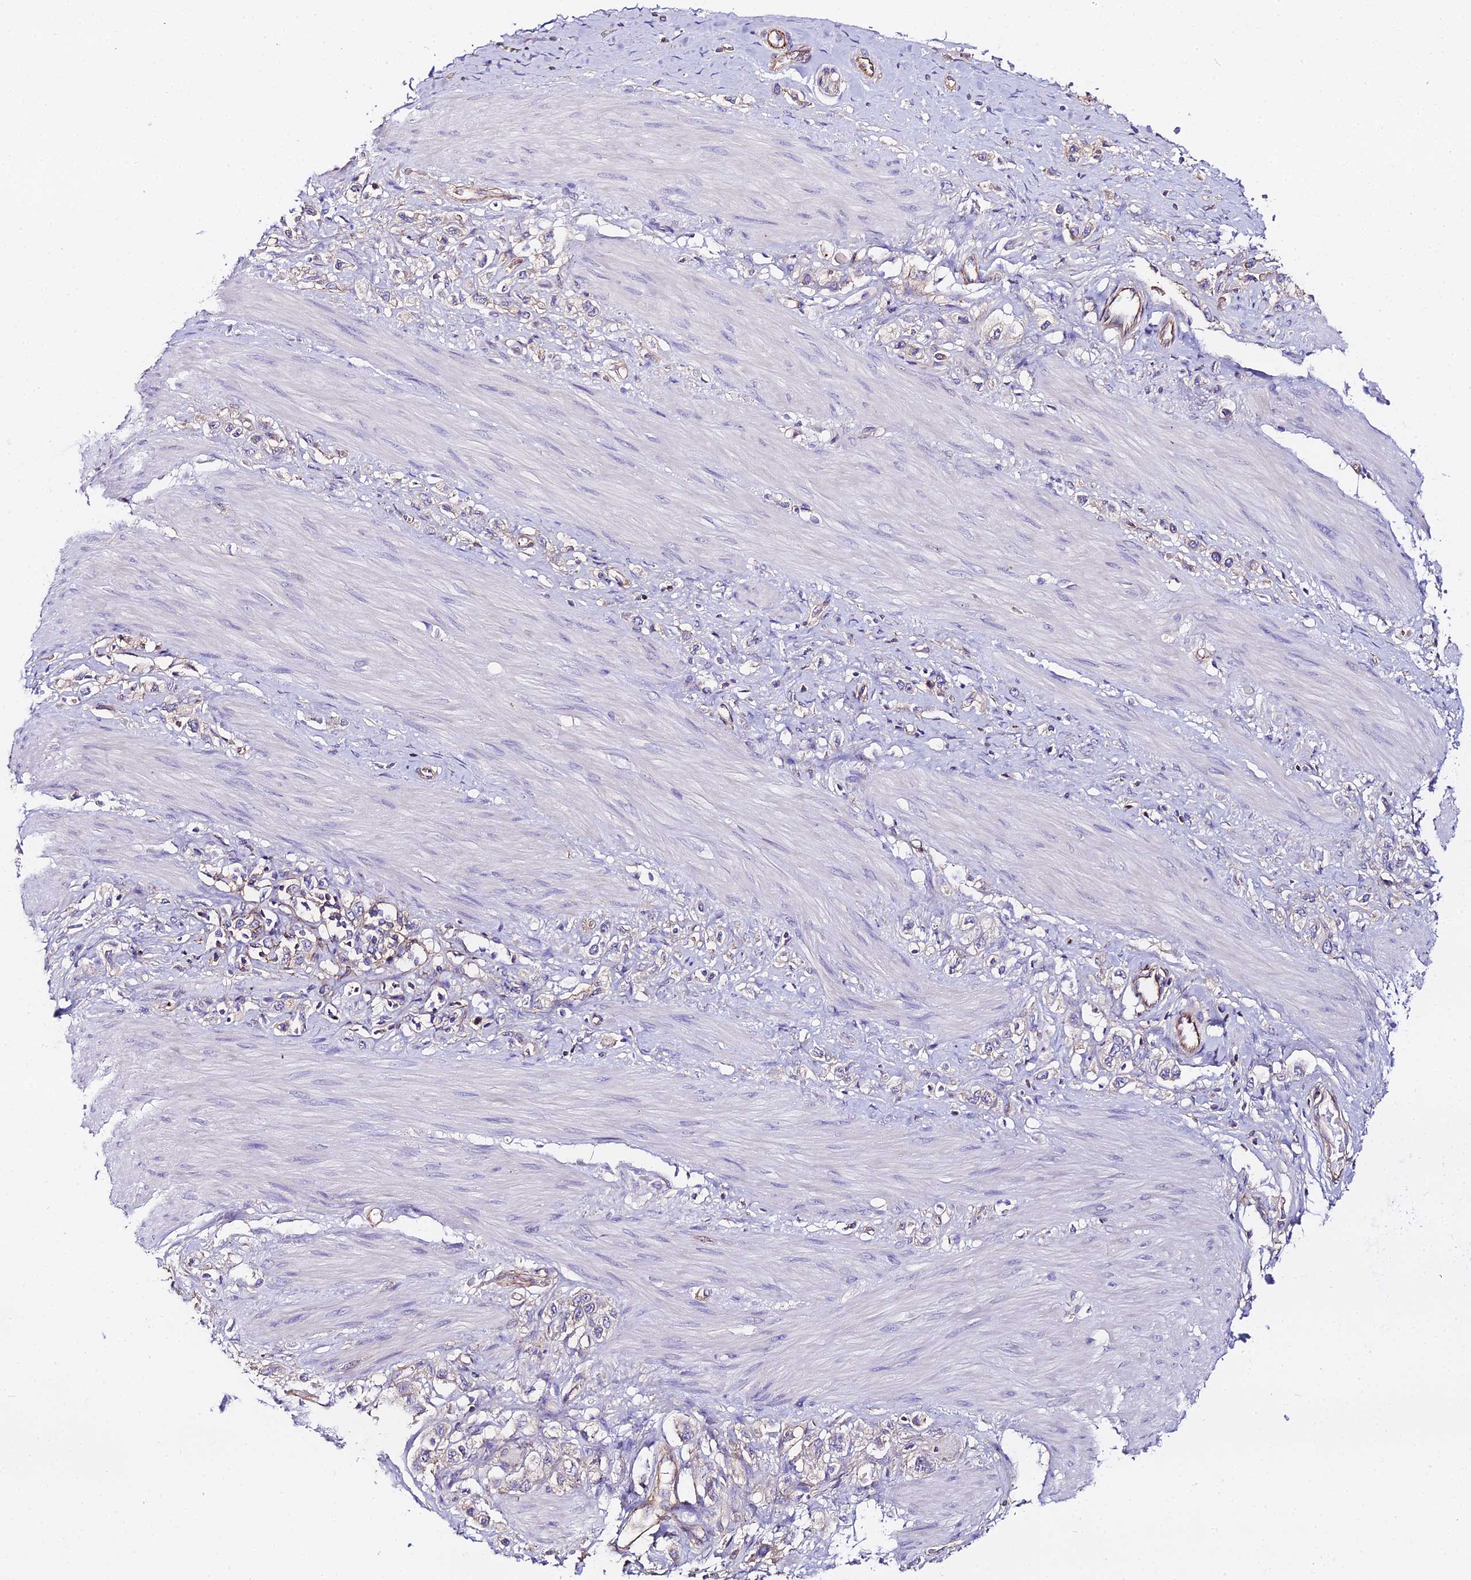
{"staining": {"intensity": "negative", "quantity": "none", "location": "none"}, "tissue": "stomach cancer", "cell_type": "Tumor cells", "image_type": "cancer", "snomed": [{"axis": "morphology", "description": "Adenocarcinoma, NOS"}, {"axis": "topography", "description": "Stomach"}], "caption": "Stomach adenocarcinoma stained for a protein using immunohistochemistry exhibits no positivity tumor cells.", "gene": "GLYAT", "patient": {"sex": "female", "age": 65}}